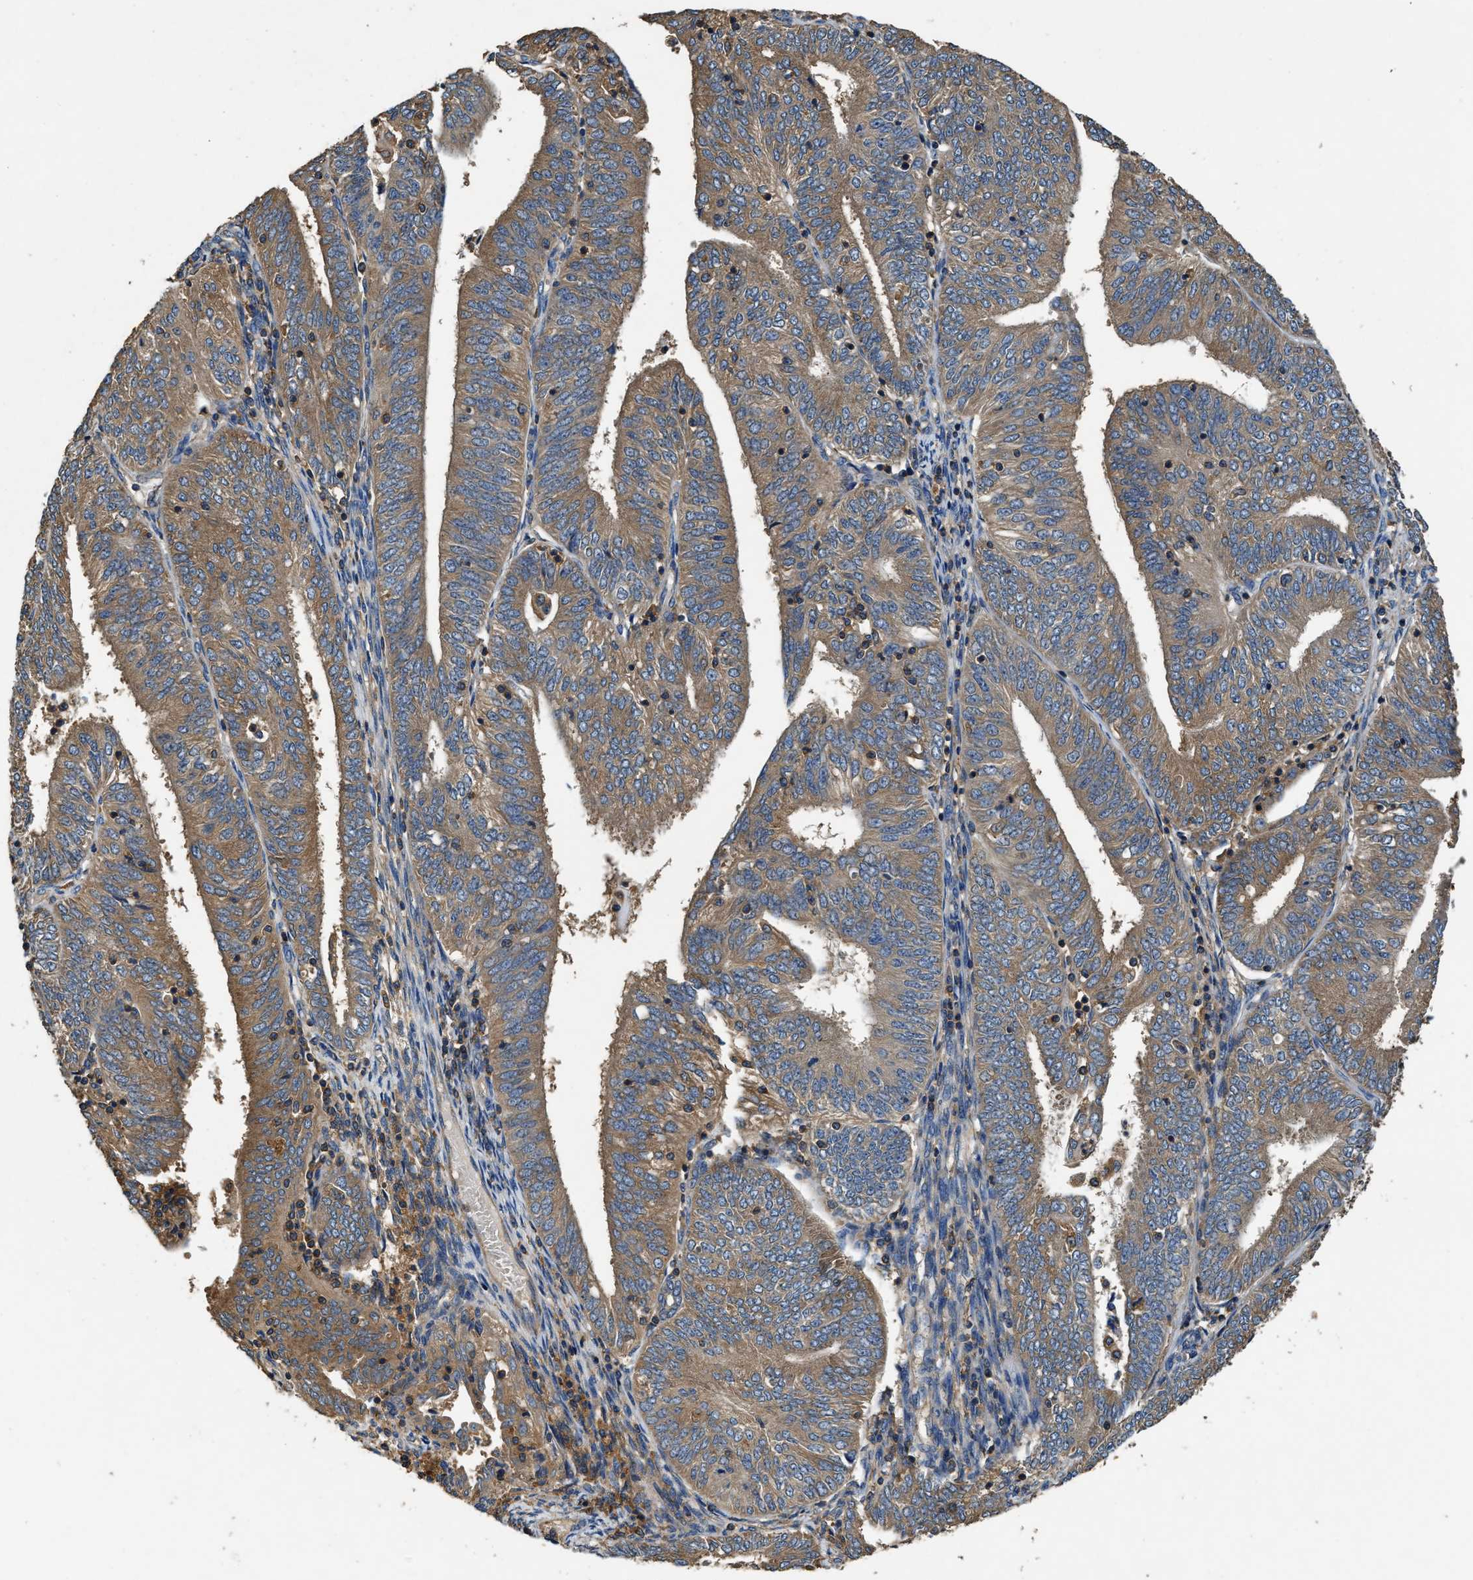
{"staining": {"intensity": "moderate", "quantity": ">75%", "location": "cytoplasmic/membranous"}, "tissue": "endometrial cancer", "cell_type": "Tumor cells", "image_type": "cancer", "snomed": [{"axis": "morphology", "description": "Adenocarcinoma, NOS"}, {"axis": "topography", "description": "Endometrium"}], "caption": "Endometrial cancer was stained to show a protein in brown. There is medium levels of moderate cytoplasmic/membranous staining in approximately >75% of tumor cells.", "gene": "BLOC1S1", "patient": {"sex": "female", "age": 58}}